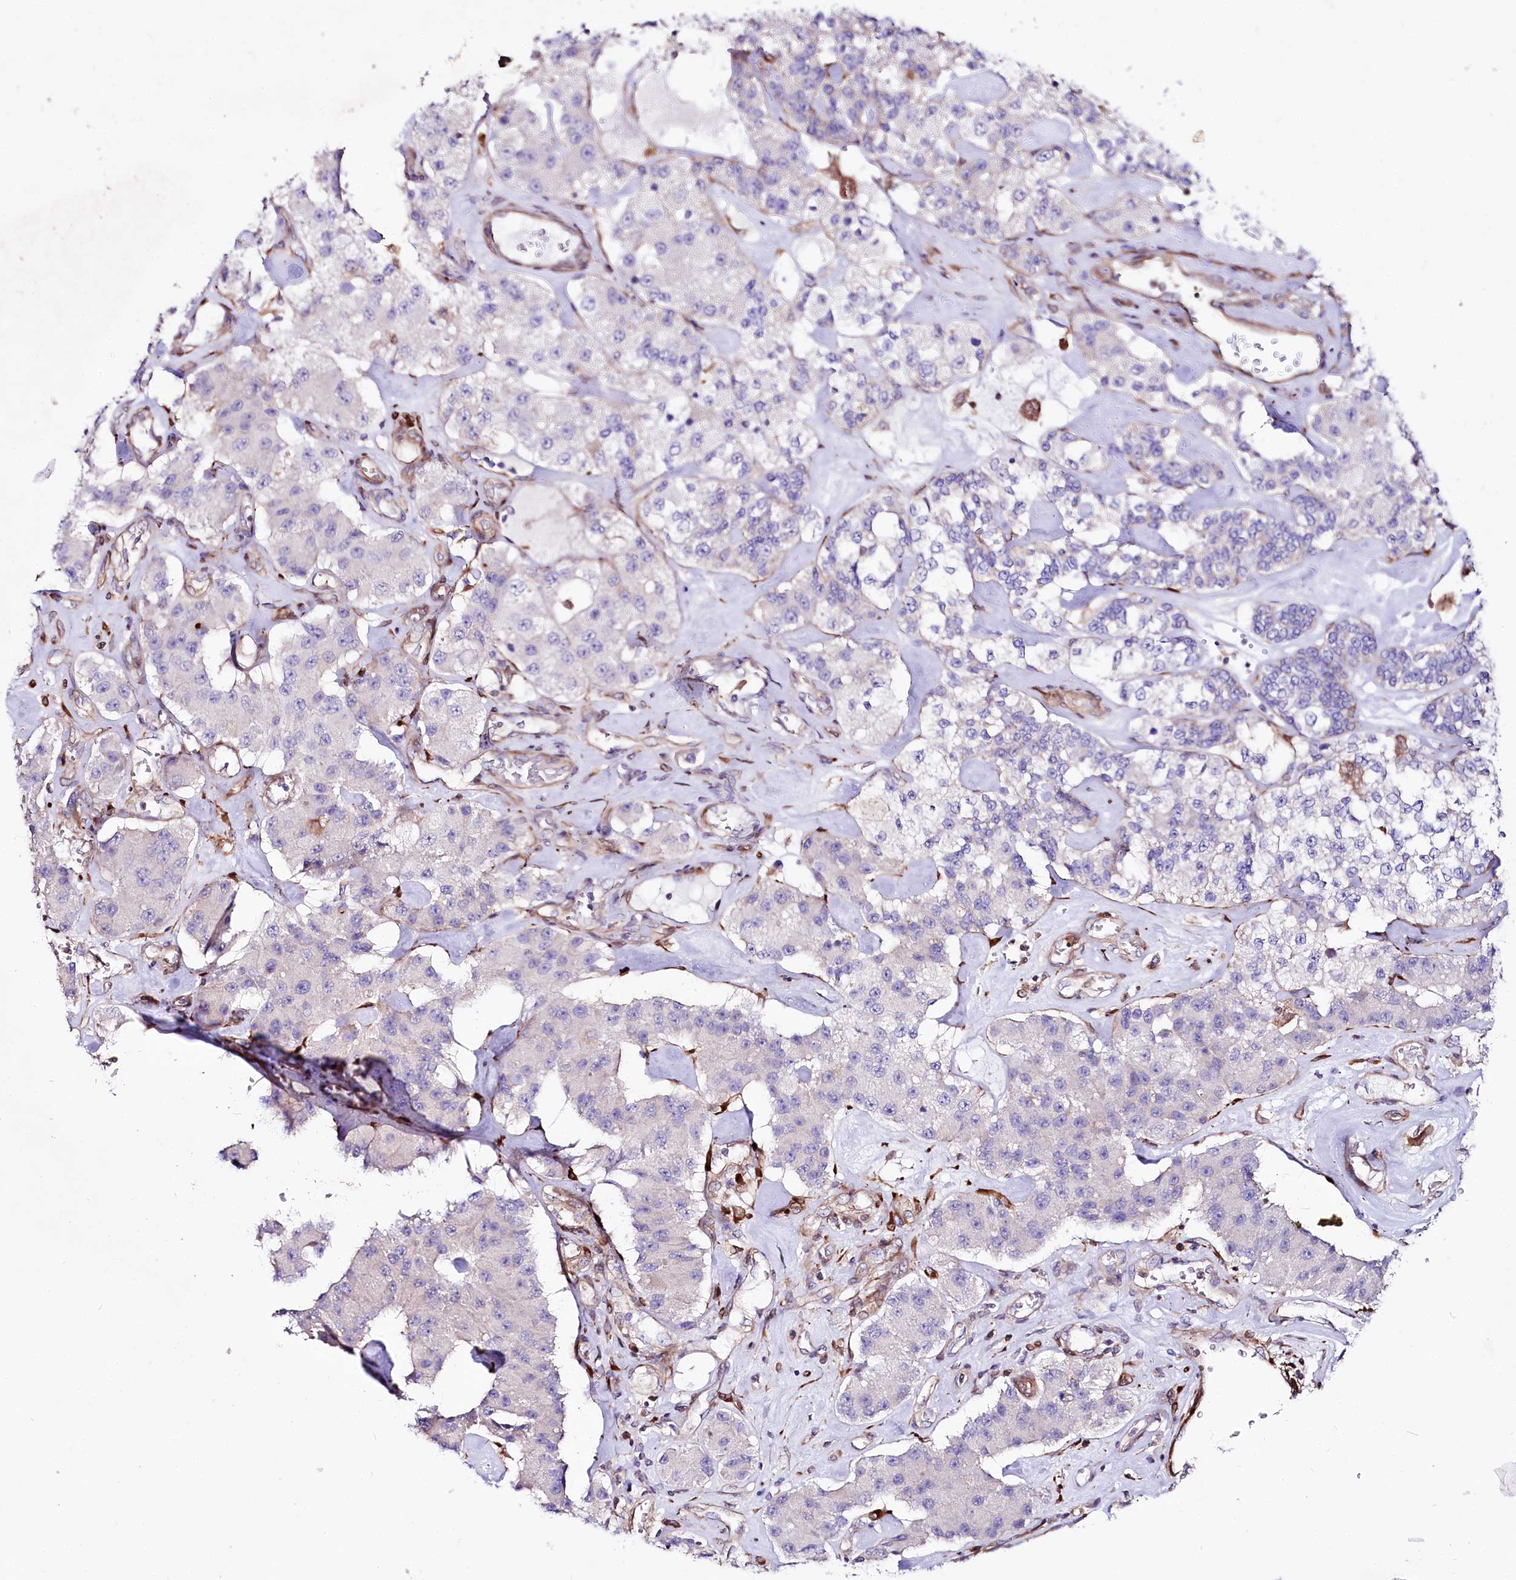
{"staining": {"intensity": "negative", "quantity": "none", "location": "none"}, "tissue": "carcinoid", "cell_type": "Tumor cells", "image_type": "cancer", "snomed": [{"axis": "morphology", "description": "Carcinoid, malignant, NOS"}, {"axis": "topography", "description": "Pancreas"}], "caption": "A histopathology image of human malignant carcinoid is negative for staining in tumor cells.", "gene": "FCHSD2", "patient": {"sex": "male", "age": 41}}